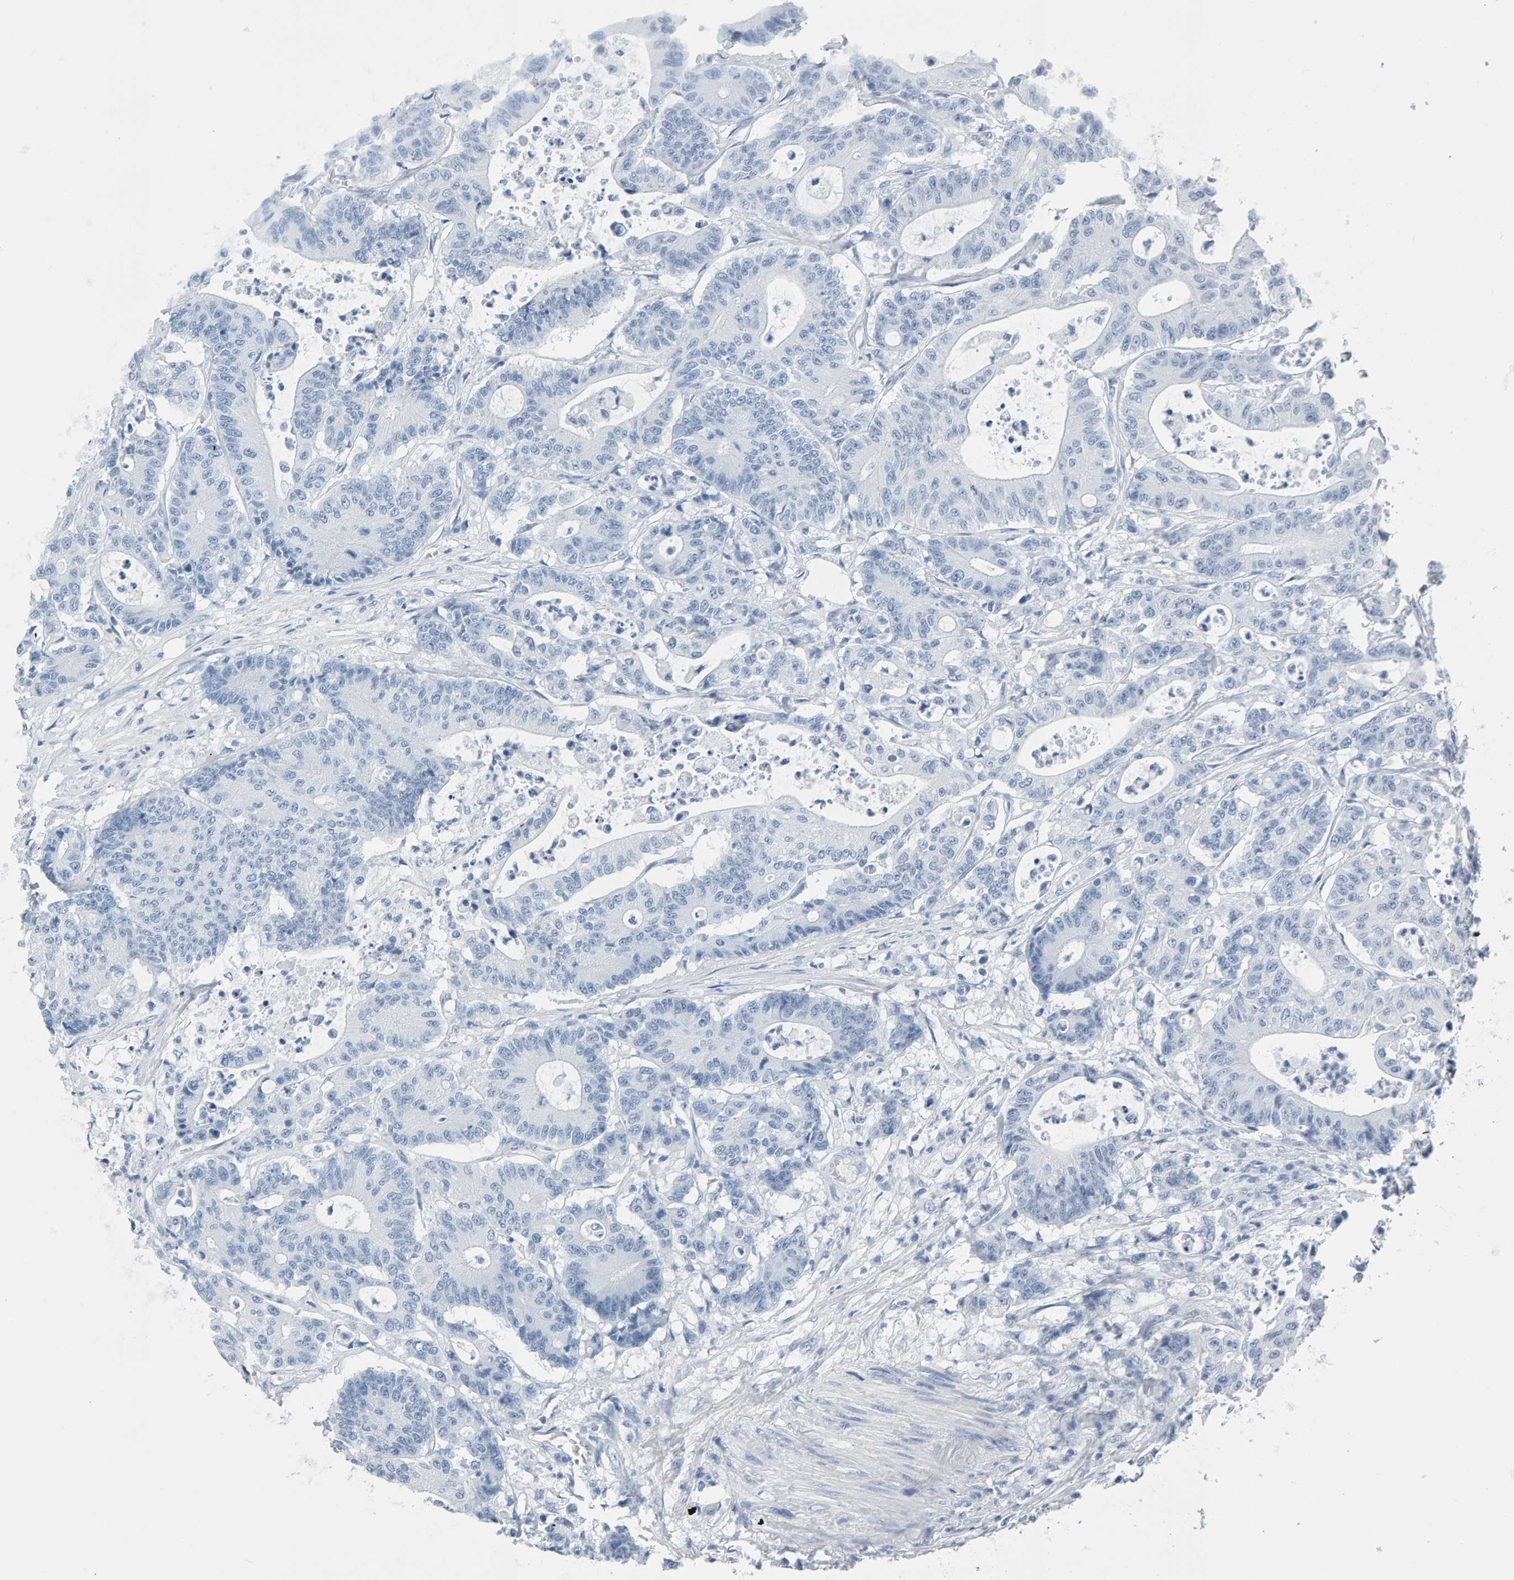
{"staining": {"intensity": "negative", "quantity": "none", "location": "none"}, "tissue": "colorectal cancer", "cell_type": "Tumor cells", "image_type": "cancer", "snomed": [{"axis": "morphology", "description": "Adenocarcinoma, NOS"}, {"axis": "topography", "description": "Colon"}], "caption": "DAB immunohistochemical staining of adenocarcinoma (colorectal) reveals no significant staining in tumor cells.", "gene": "SPACA3", "patient": {"sex": "female", "age": 84}}